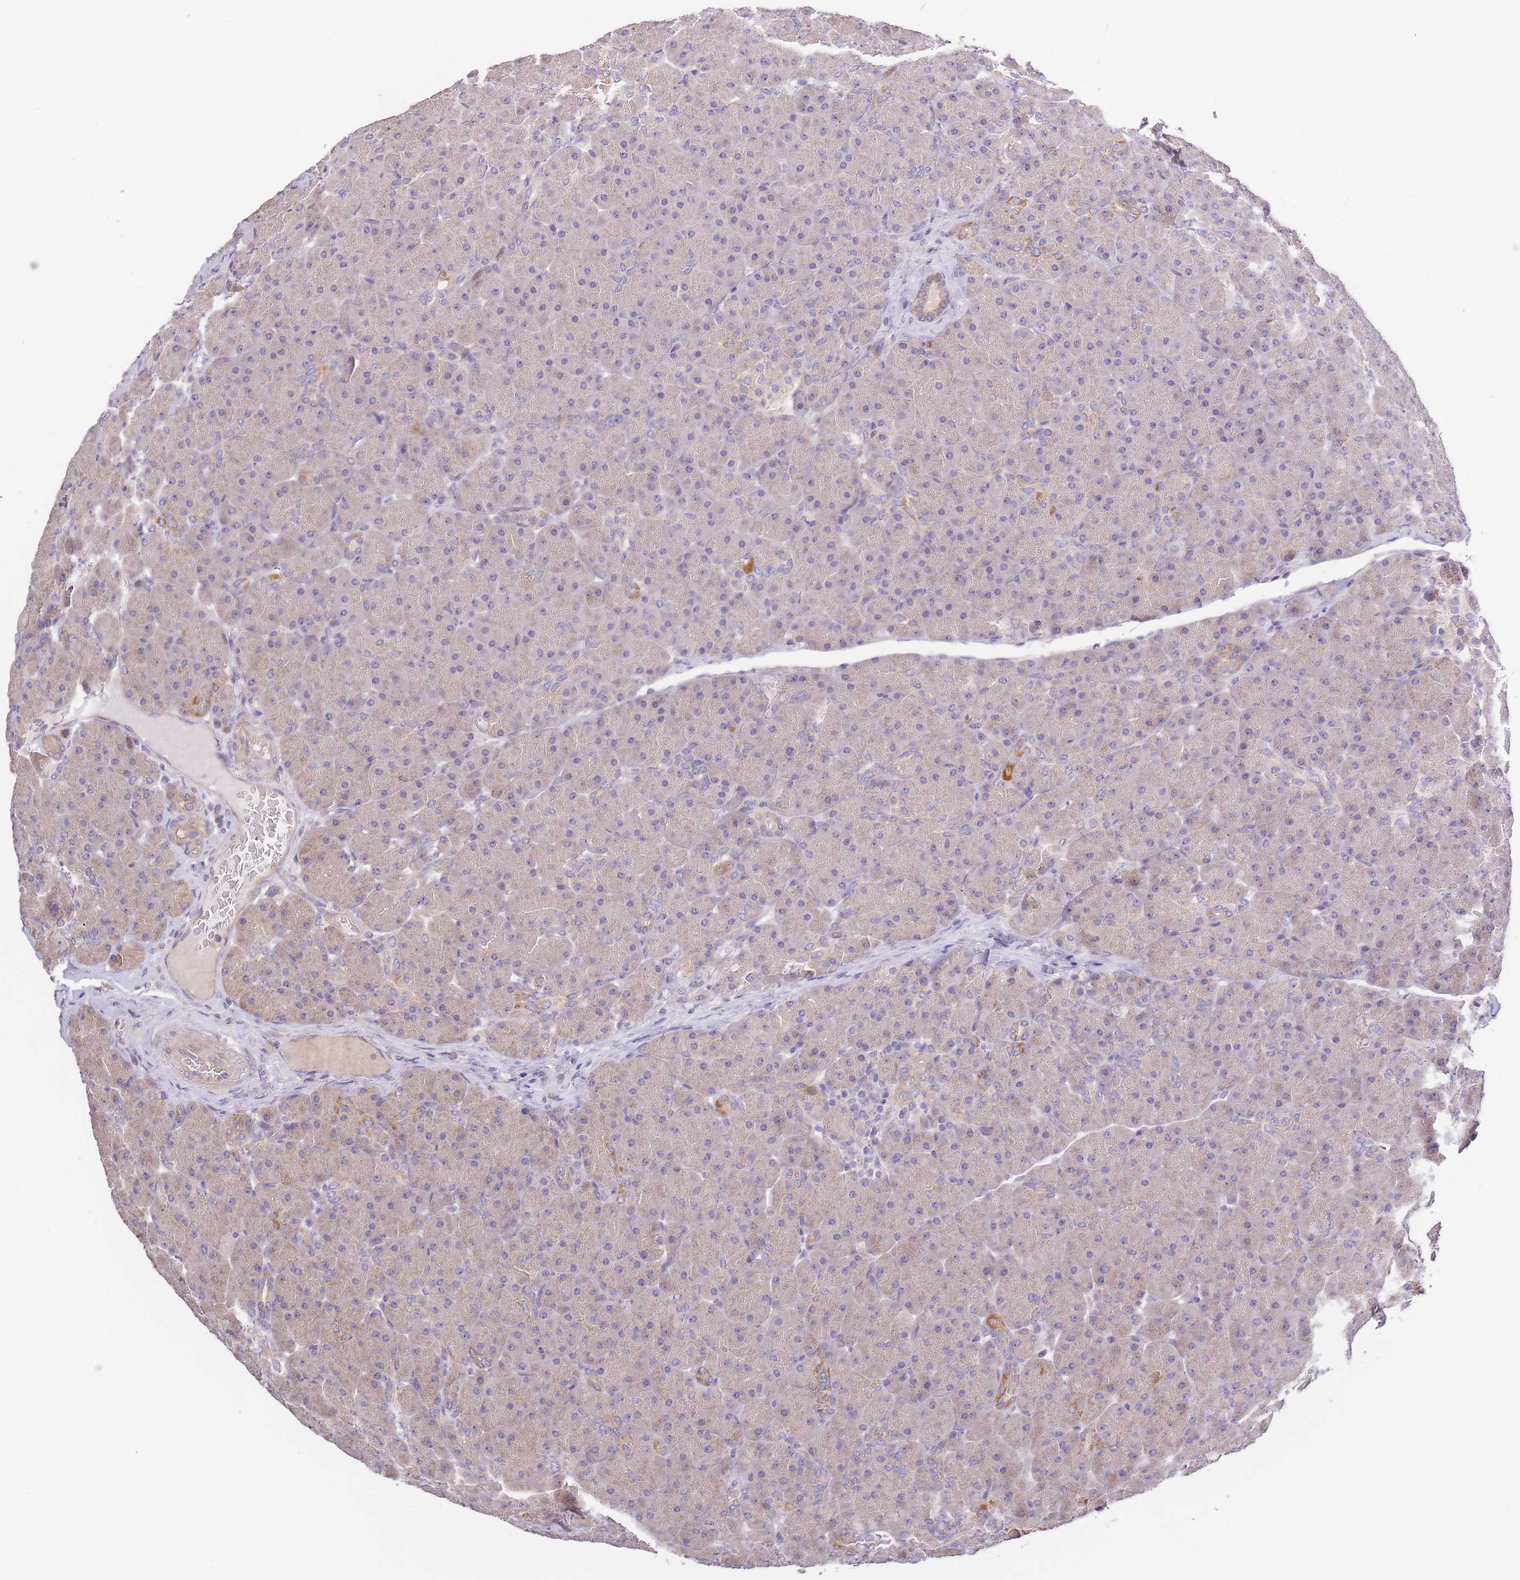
{"staining": {"intensity": "weak", "quantity": "<25%", "location": "cytoplasmic/membranous"}, "tissue": "pancreas", "cell_type": "Exocrine glandular cells", "image_type": "normal", "snomed": [{"axis": "morphology", "description": "Normal tissue, NOS"}, {"axis": "topography", "description": "Pancreas"}], "caption": "Immunohistochemistry (IHC) of benign human pancreas reveals no positivity in exocrine glandular cells. (DAB (3,3'-diaminobenzidine) immunohistochemistry (IHC) visualized using brightfield microscopy, high magnification).", "gene": "LIPJ", "patient": {"sex": "male", "age": 66}}